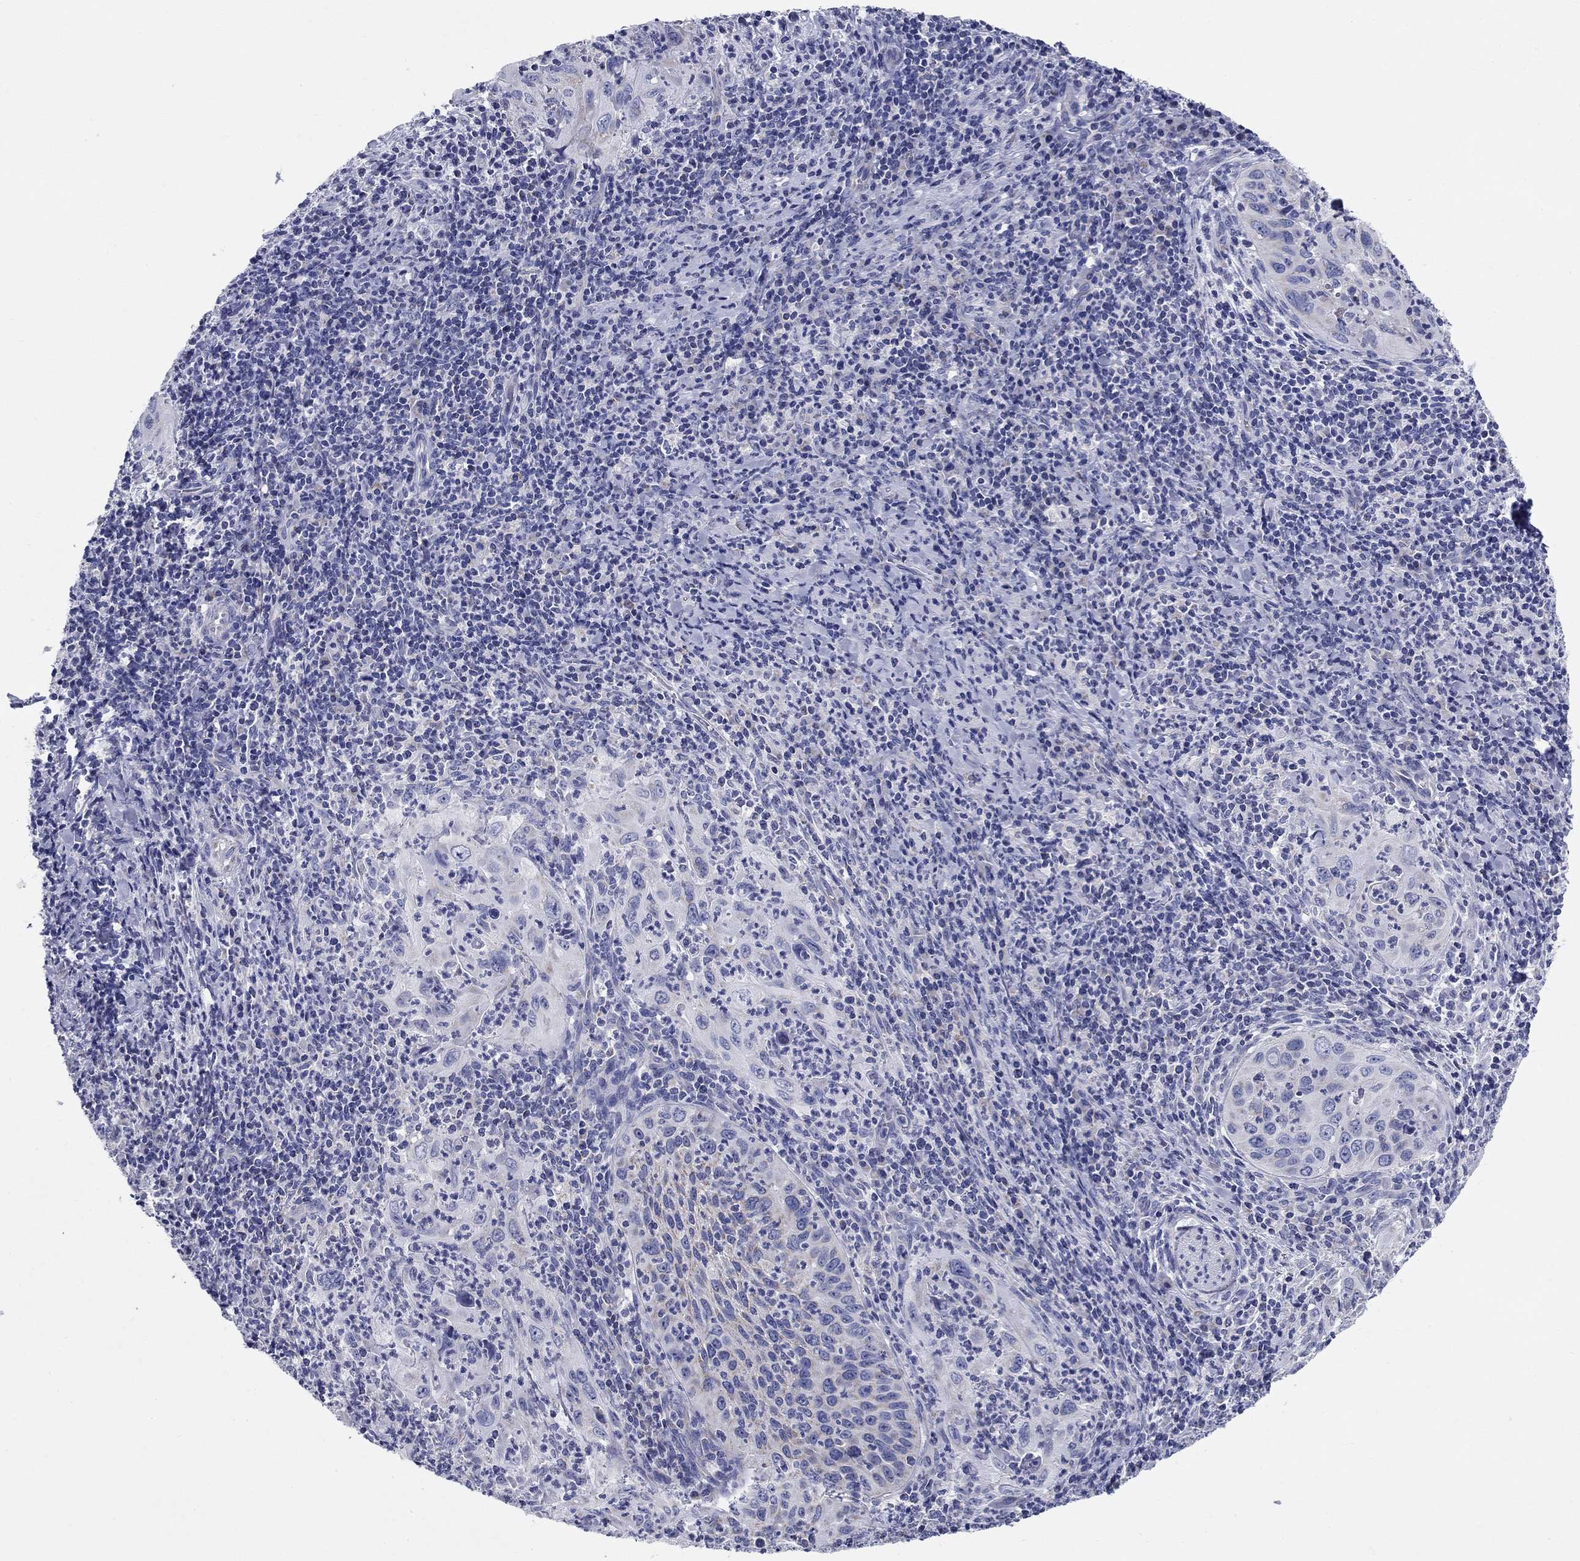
{"staining": {"intensity": "negative", "quantity": "none", "location": "none"}, "tissue": "cervical cancer", "cell_type": "Tumor cells", "image_type": "cancer", "snomed": [{"axis": "morphology", "description": "Squamous cell carcinoma, NOS"}, {"axis": "topography", "description": "Cervix"}], "caption": "This is an immunohistochemistry (IHC) photomicrograph of cervical cancer (squamous cell carcinoma). There is no positivity in tumor cells.", "gene": "UPB1", "patient": {"sex": "female", "age": 26}}